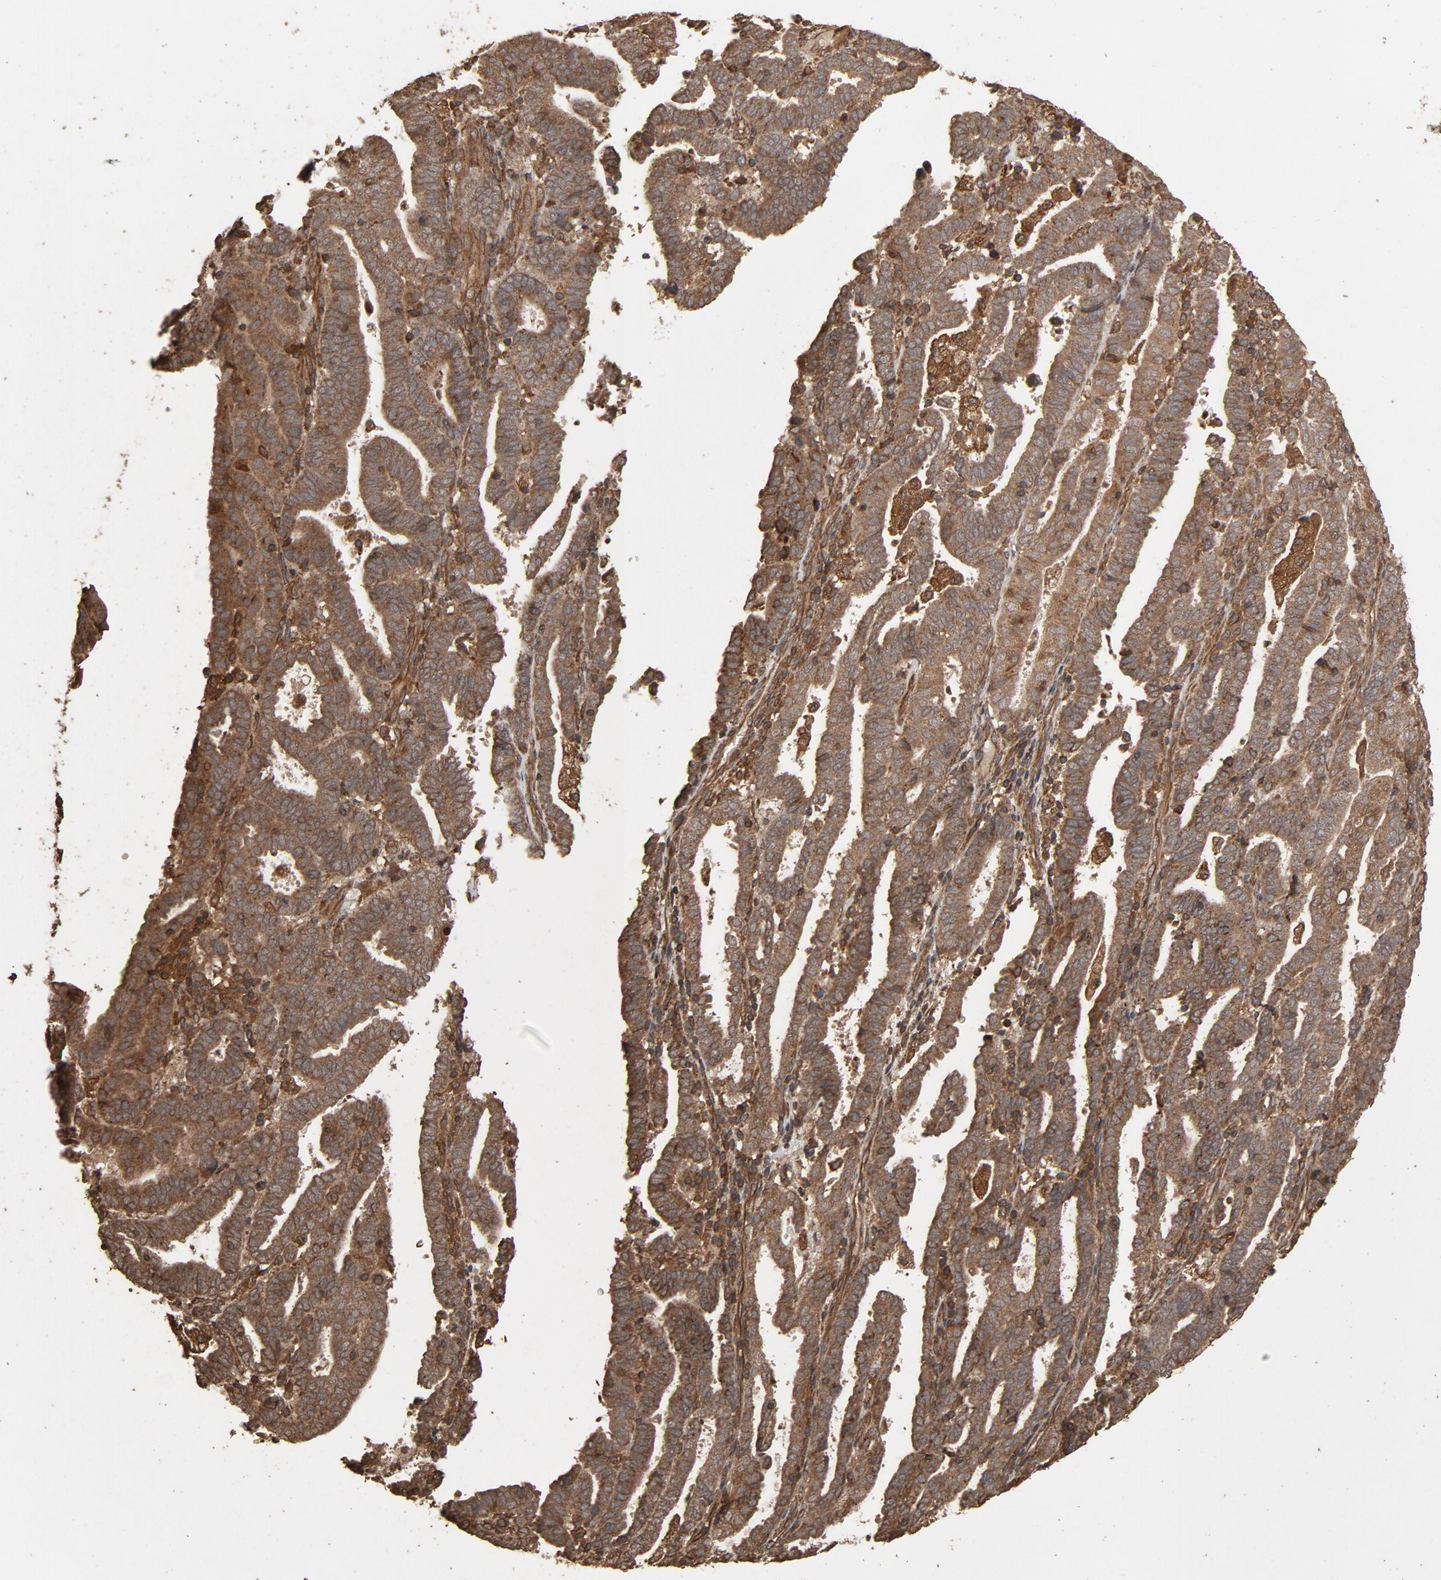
{"staining": {"intensity": "strong", "quantity": "25%-75%", "location": "cytoplasmic/membranous"}, "tissue": "endometrial cancer", "cell_type": "Tumor cells", "image_type": "cancer", "snomed": [{"axis": "morphology", "description": "Adenocarcinoma, NOS"}, {"axis": "topography", "description": "Uterus"}], "caption": "High-magnification brightfield microscopy of adenocarcinoma (endometrial) stained with DAB (brown) and counterstained with hematoxylin (blue). tumor cells exhibit strong cytoplasmic/membranous positivity is identified in approximately25%-75% of cells. (DAB (3,3'-diaminobenzidine) IHC with brightfield microscopy, high magnification).", "gene": "RPS6KA6", "patient": {"sex": "female", "age": 83}}